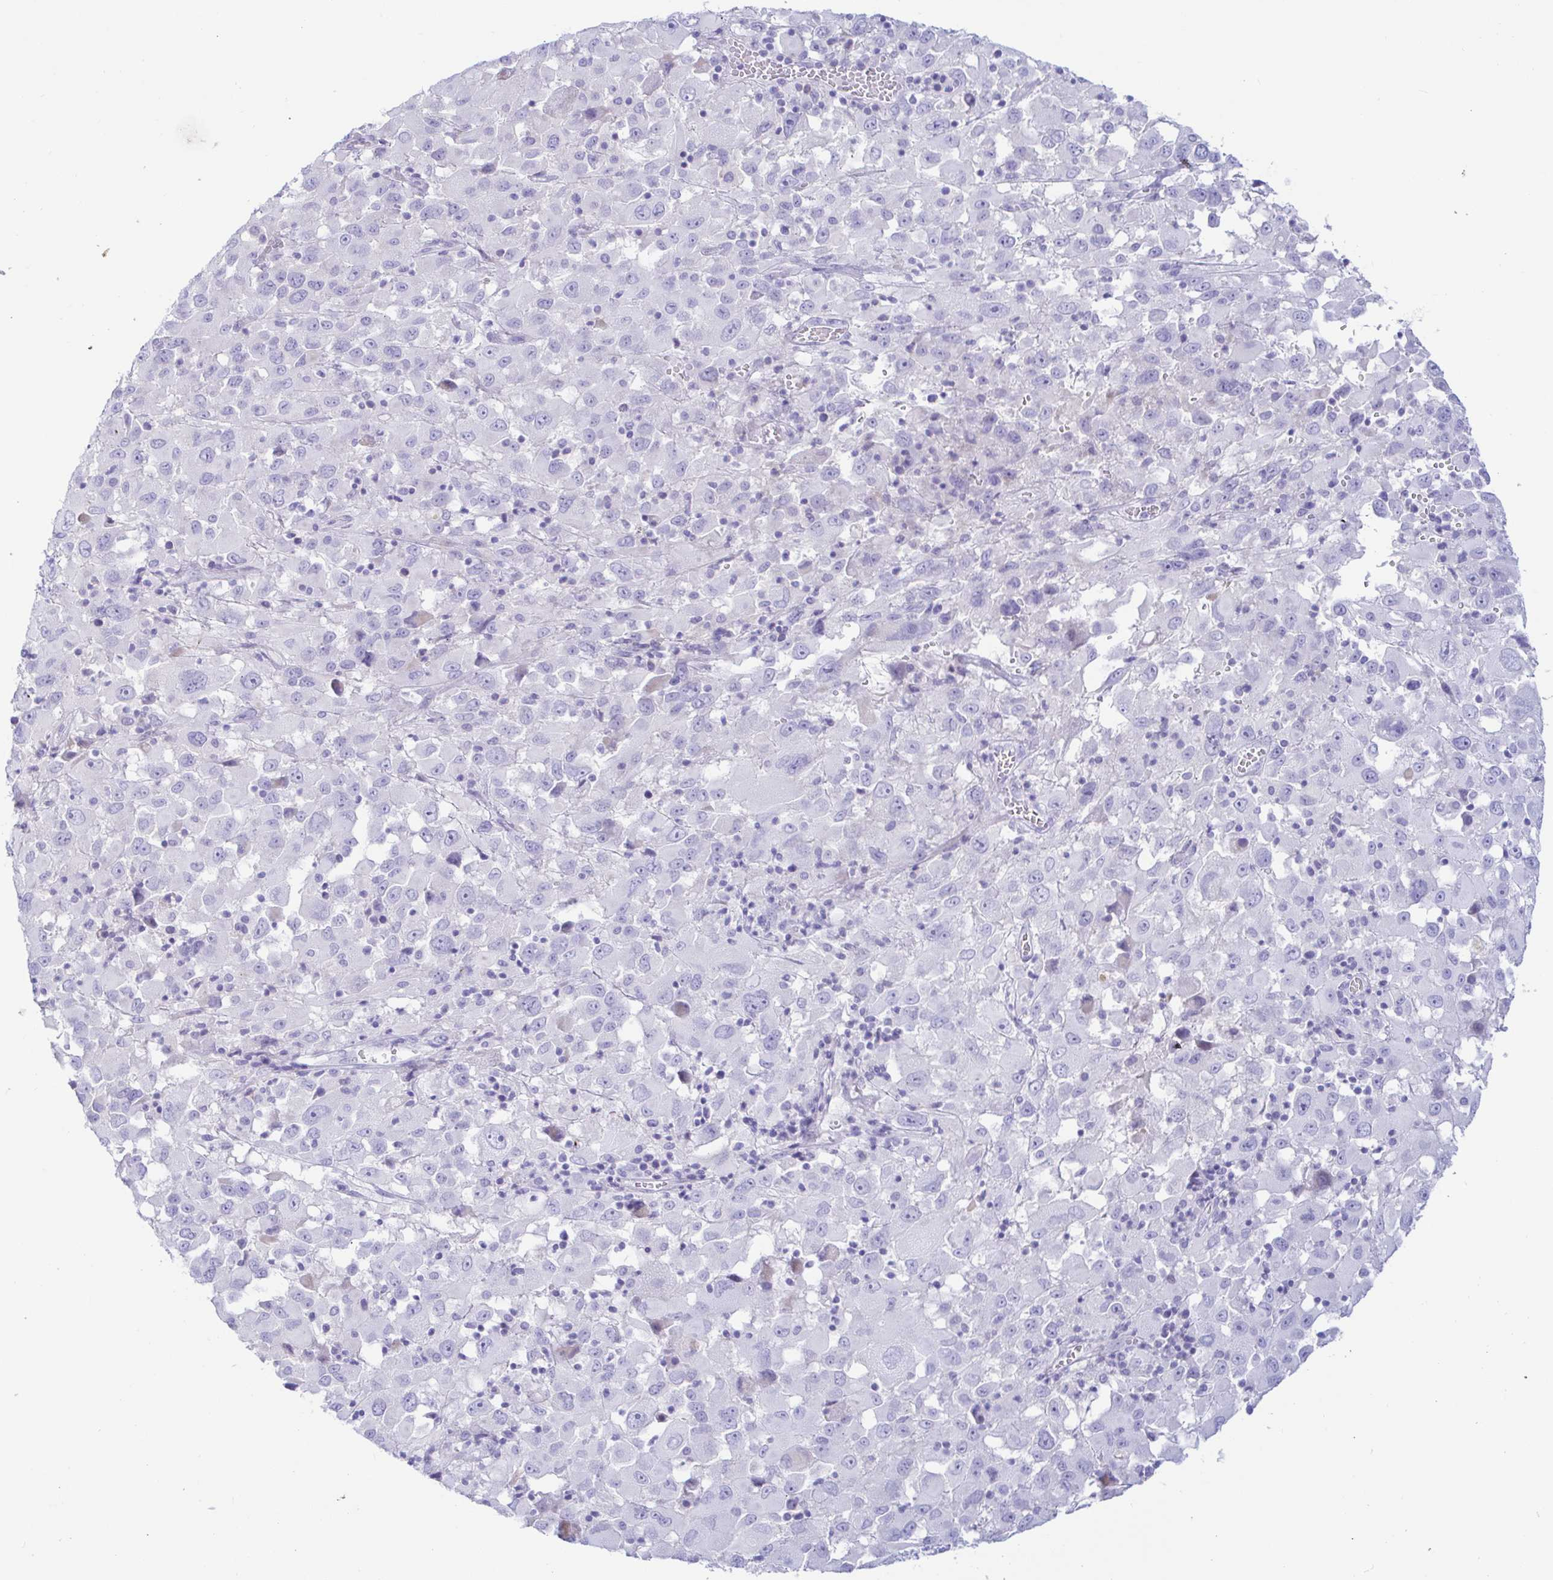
{"staining": {"intensity": "negative", "quantity": "none", "location": "none"}, "tissue": "melanoma", "cell_type": "Tumor cells", "image_type": "cancer", "snomed": [{"axis": "morphology", "description": "Malignant melanoma, Metastatic site"}, {"axis": "topography", "description": "Soft tissue"}], "caption": "Protein analysis of malignant melanoma (metastatic site) reveals no significant expression in tumor cells.", "gene": "PINLYP", "patient": {"sex": "male", "age": 50}}